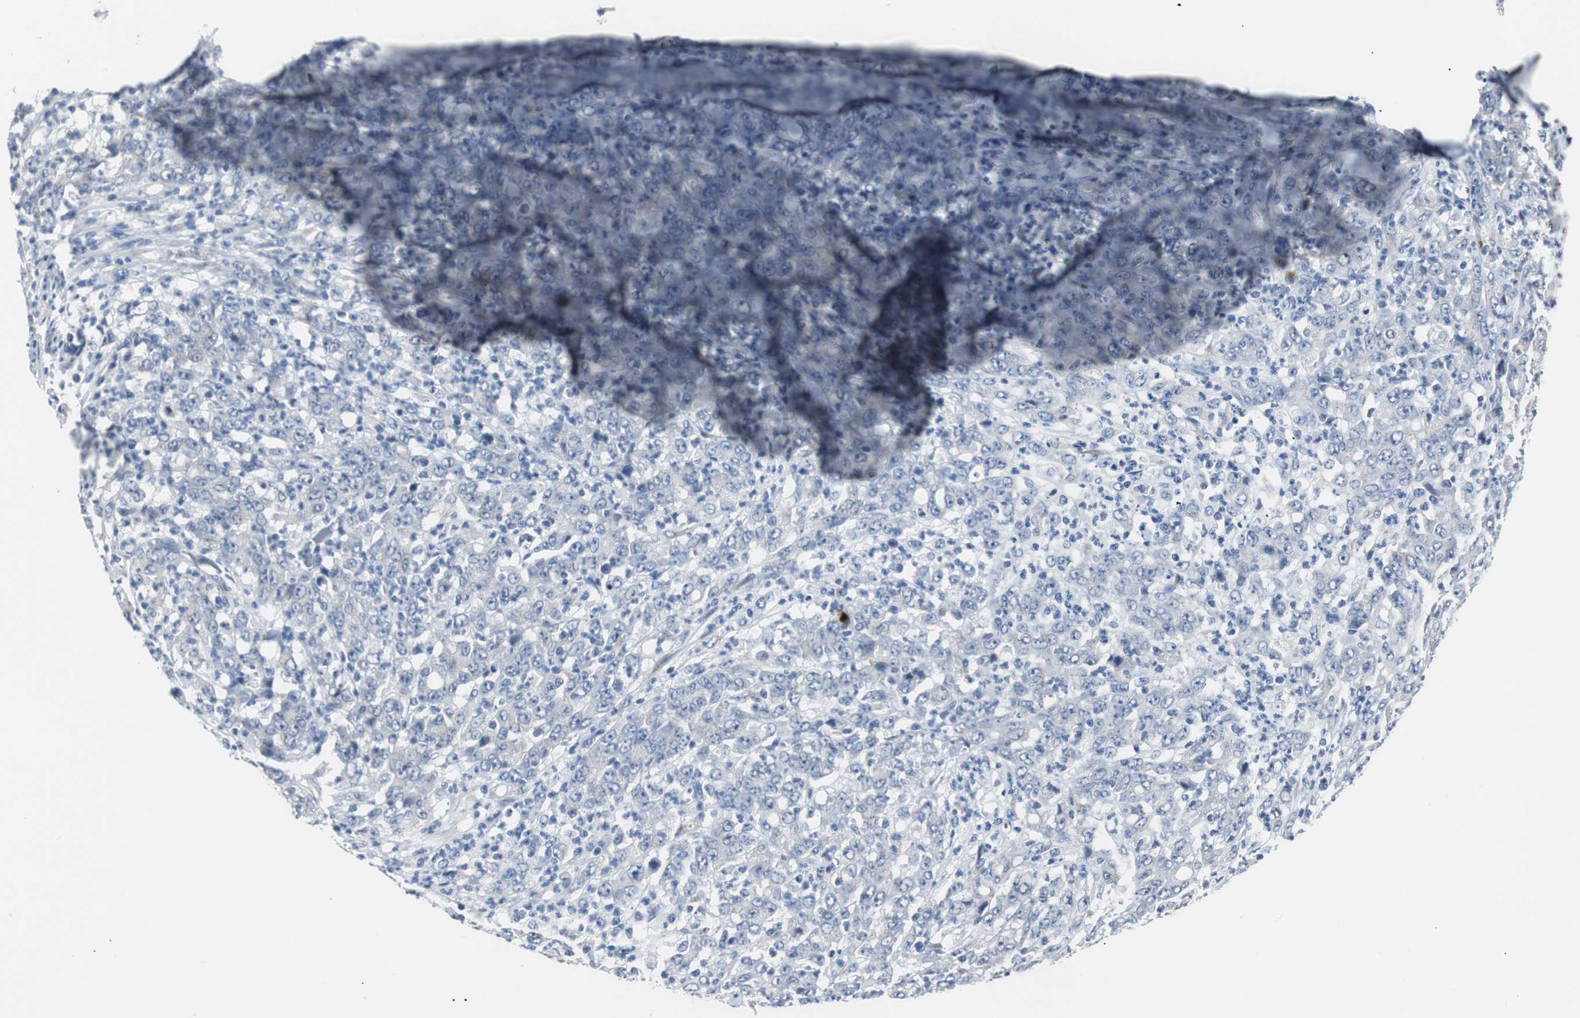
{"staining": {"intensity": "negative", "quantity": "none", "location": "none"}, "tissue": "stomach cancer", "cell_type": "Tumor cells", "image_type": "cancer", "snomed": [{"axis": "morphology", "description": "Adenocarcinoma, NOS"}, {"axis": "topography", "description": "Stomach, lower"}], "caption": "Histopathology image shows no protein positivity in tumor cells of stomach cancer tissue.", "gene": "SOX30", "patient": {"sex": "female", "age": 71}}